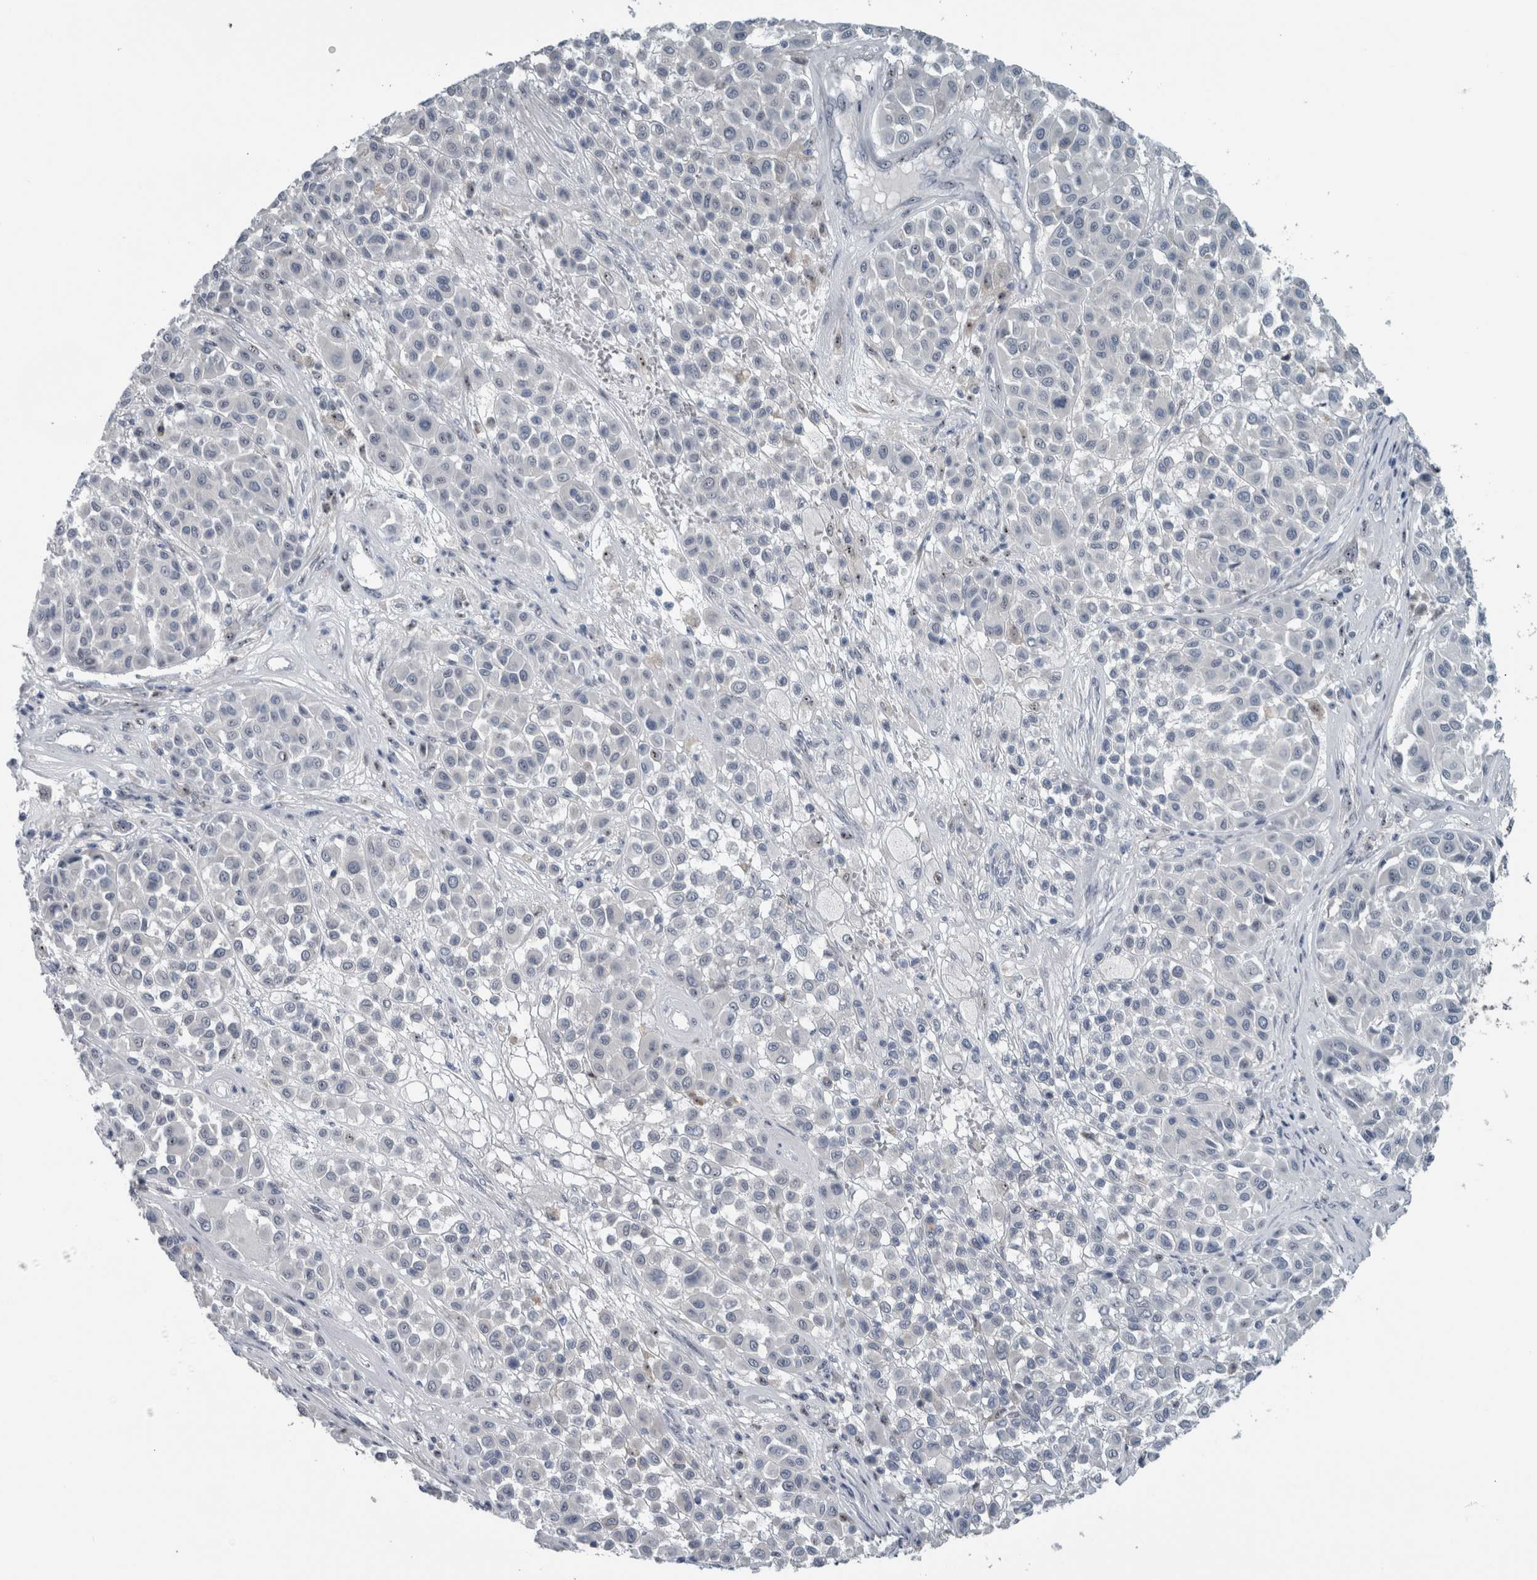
{"staining": {"intensity": "negative", "quantity": "none", "location": "none"}, "tissue": "melanoma", "cell_type": "Tumor cells", "image_type": "cancer", "snomed": [{"axis": "morphology", "description": "Malignant melanoma, Metastatic site"}, {"axis": "topography", "description": "Soft tissue"}], "caption": "IHC image of neoplastic tissue: human malignant melanoma (metastatic site) stained with DAB demonstrates no significant protein staining in tumor cells.", "gene": "UTP6", "patient": {"sex": "male", "age": 41}}